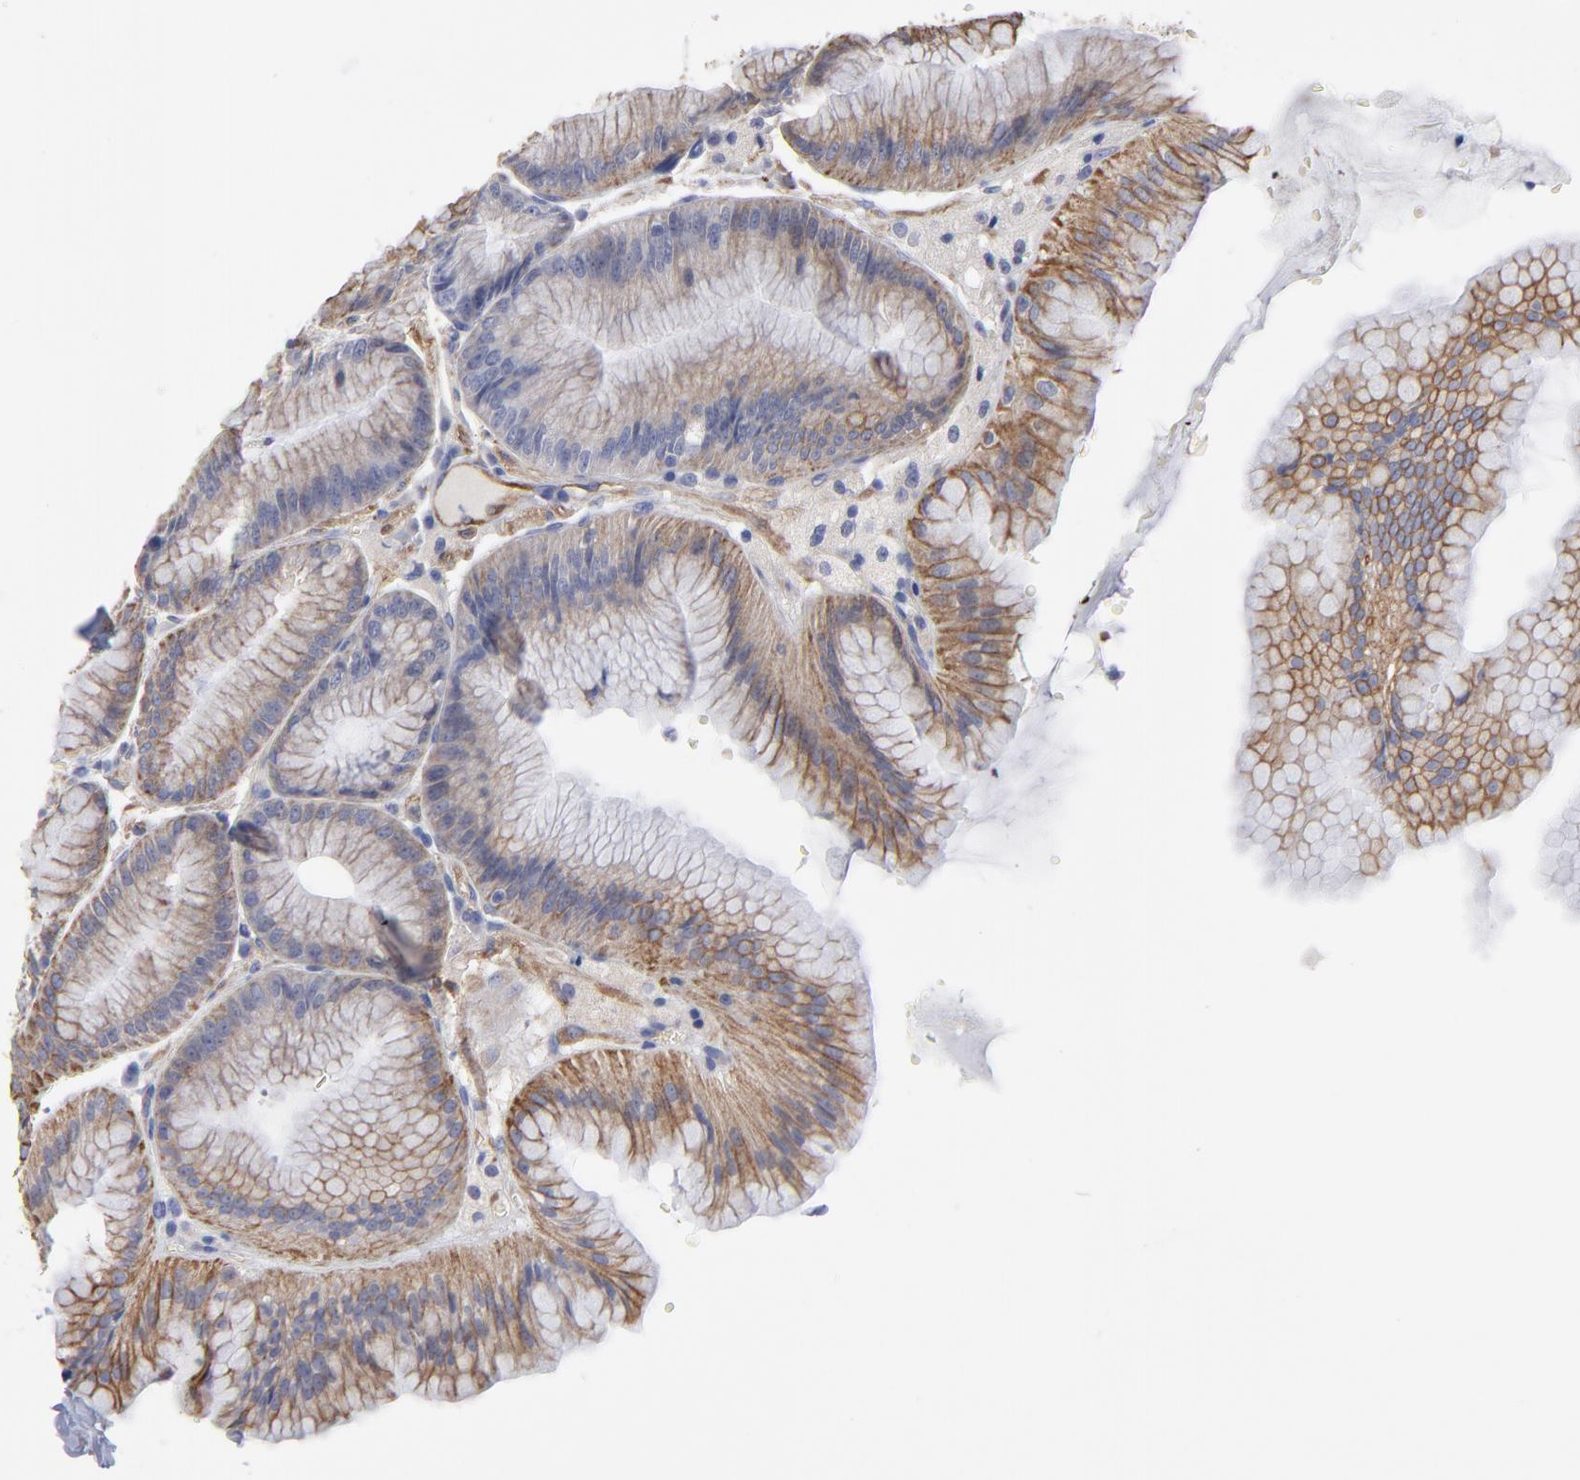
{"staining": {"intensity": "moderate", "quantity": "<25%", "location": "cytoplasmic/membranous"}, "tissue": "stomach", "cell_type": "Glandular cells", "image_type": "normal", "snomed": [{"axis": "morphology", "description": "Normal tissue, NOS"}, {"axis": "topography", "description": "Stomach, lower"}], "caption": "IHC (DAB (3,3'-diaminobenzidine)) staining of normal human stomach exhibits moderate cytoplasmic/membranous protein expression in about <25% of glandular cells. The protein of interest is stained brown, and the nuclei are stained in blue (DAB (3,3'-diaminobenzidine) IHC with brightfield microscopy, high magnification).", "gene": "CILP", "patient": {"sex": "male", "age": 71}}